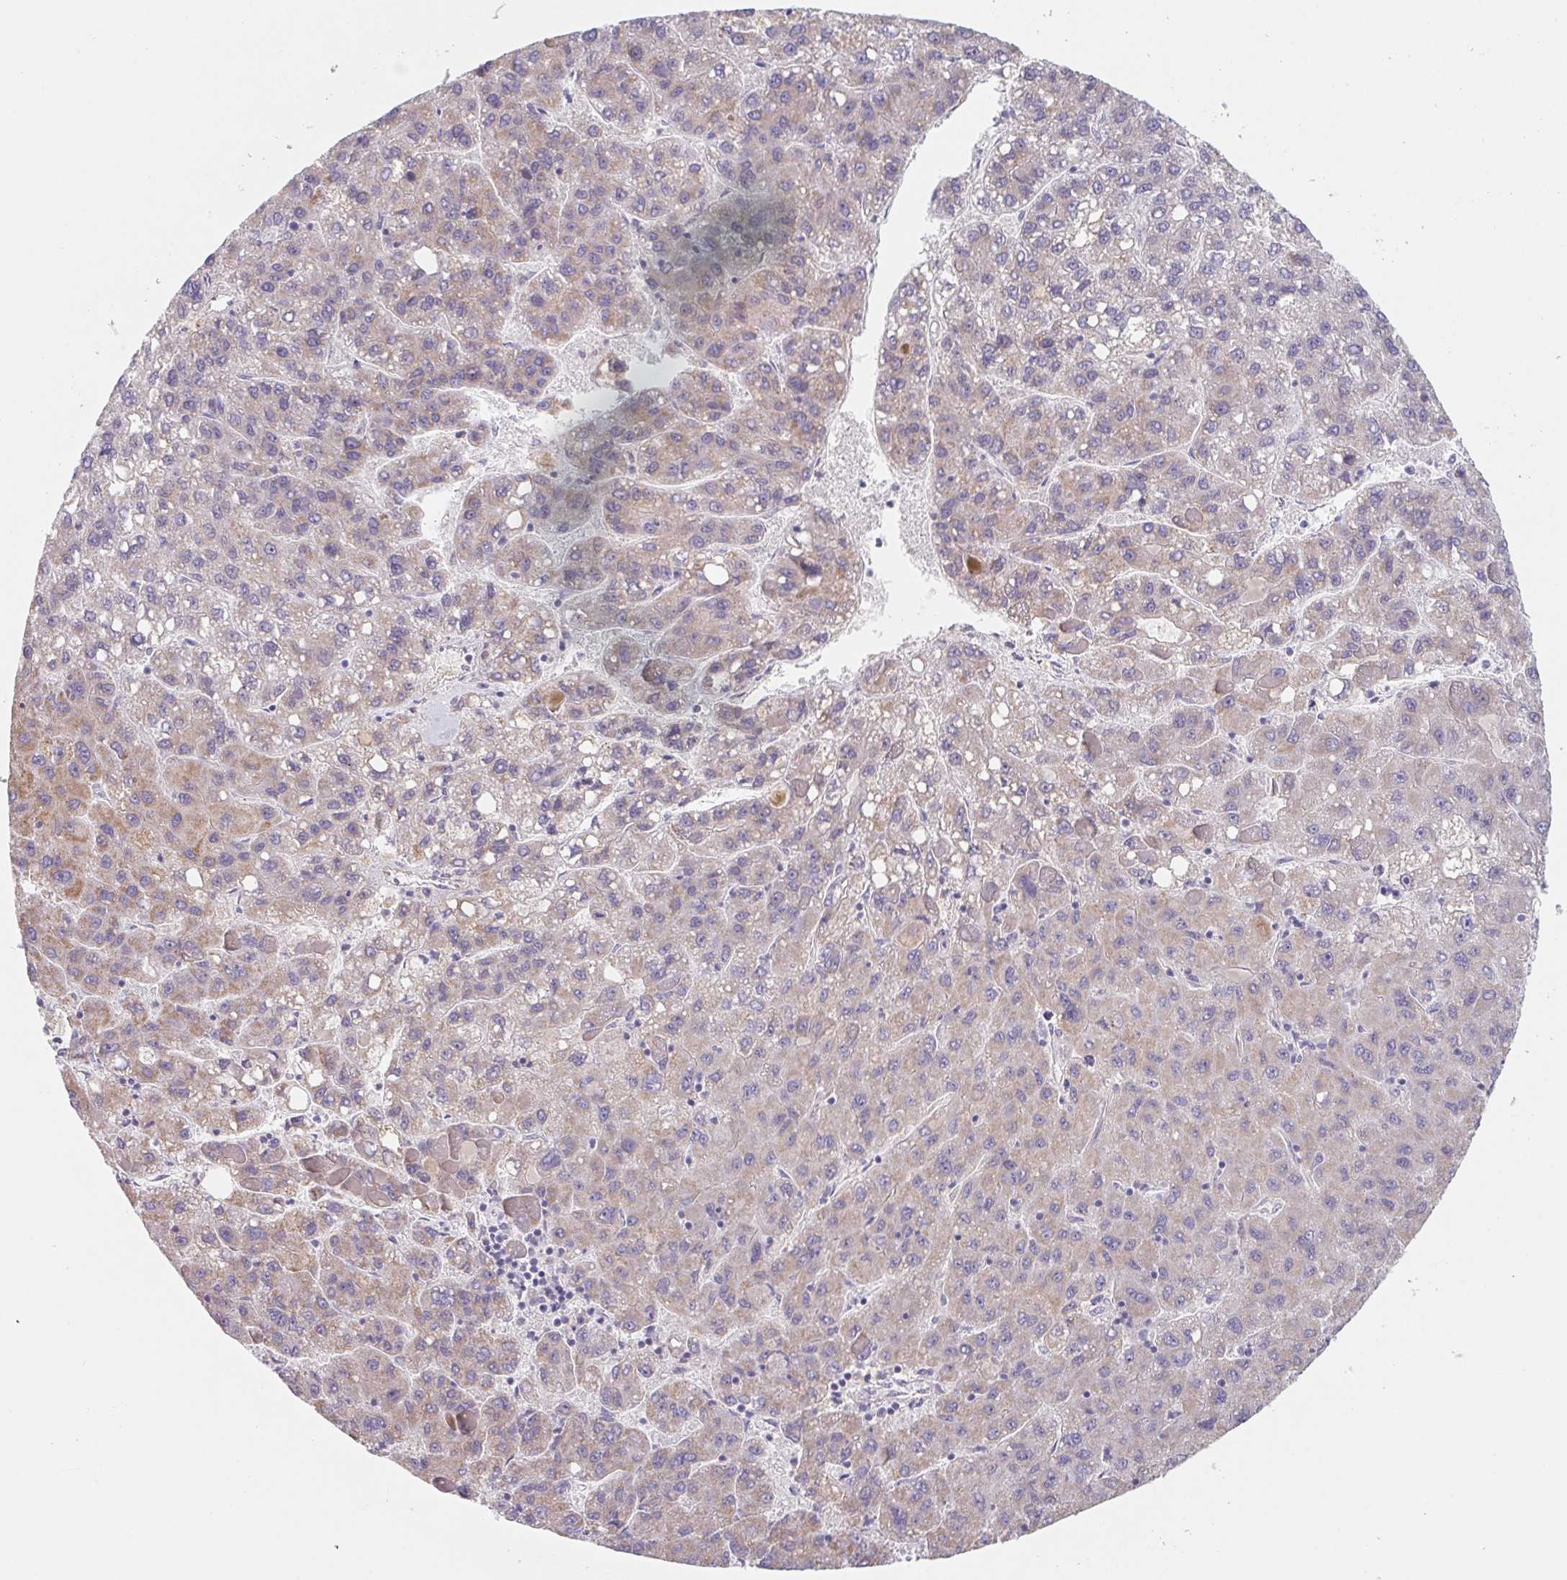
{"staining": {"intensity": "weak", "quantity": "25%-75%", "location": "cytoplasmic/membranous"}, "tissue": "liver cancer", "cell_type": "Tumor cells", "image_type": "cancer", "snomed": [{"axis": "morphology", "description": "Carcinoma, Hepatocellular, NOS"}, {"axis": "topography", "description": "Liver"}], "caption": "DAB (3,3'-diaminobenzidine) immunohistochemical staining of human liver cancer (hepatocellular carcinoma) shows weak cytoplasmic/membranous protein expression in approximately 25%-75% of tumor cells.", "gene": "LPA", "patient": {"sex": "female", "age": 82}}